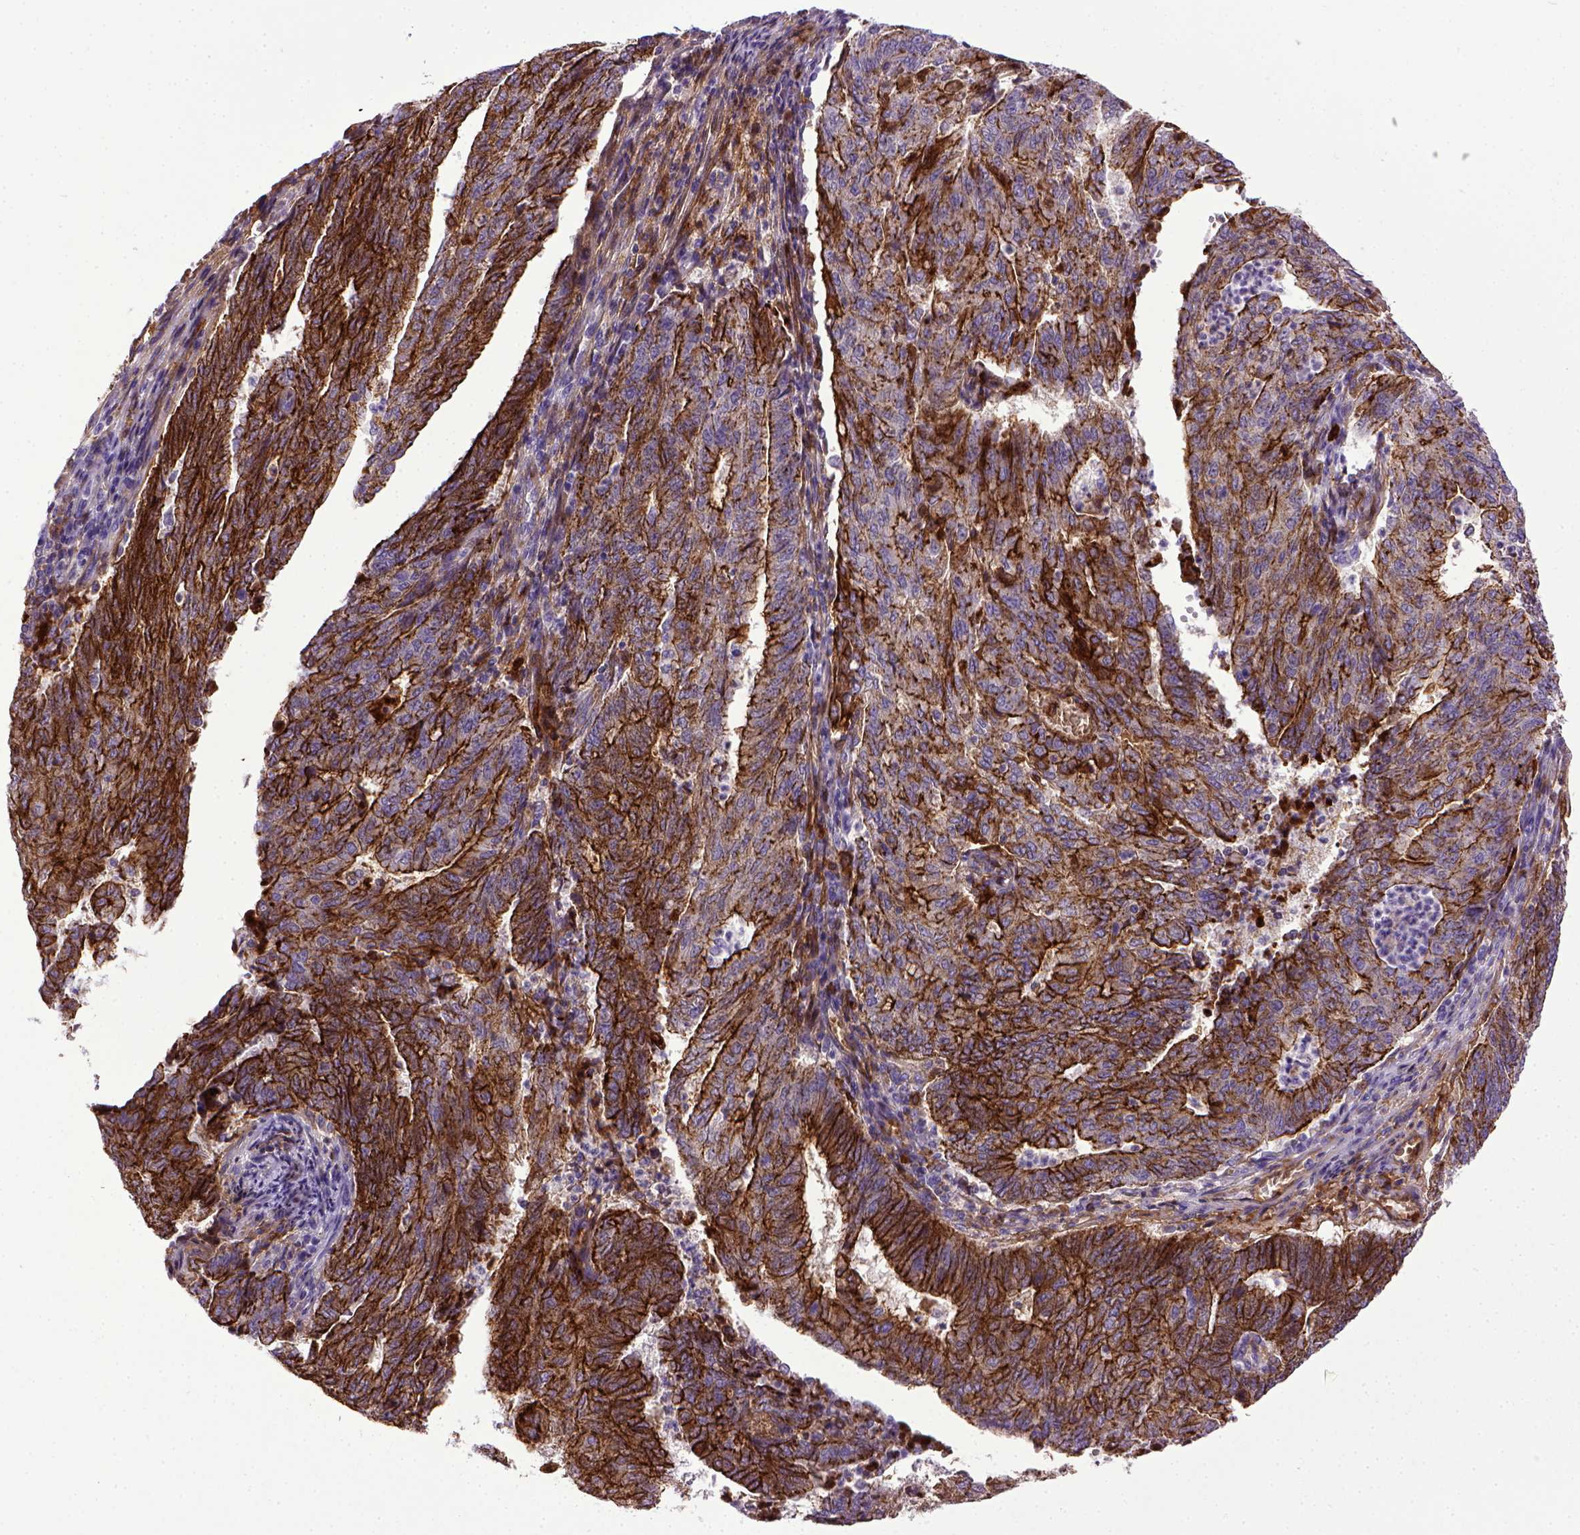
{"staining": {"intensity": "strong", "quantity": ">75%", "location": "cytoplasmic/membranous"}, "tissue": "endometrial cancer", "cell_type": "Tumor cells", "image_type": "cancer", "snomed": [{"axis": "morphology", "description": "Adenocarcinoma, NOS"}, {"axis": "topography", "description": "Endometrium"}], "caption": "A high amount of strong cytoplasmic/membranous positivity is seen in approximately >75% of tumor cells in endometrial adenocarcinoma tissue. (DAB (3,3'-diaminobenzidine) IHC, brown staining for protein, blue staining for nuclei).", "gene": "CDH1", "patient": {"sex": "female", "age": 82}}